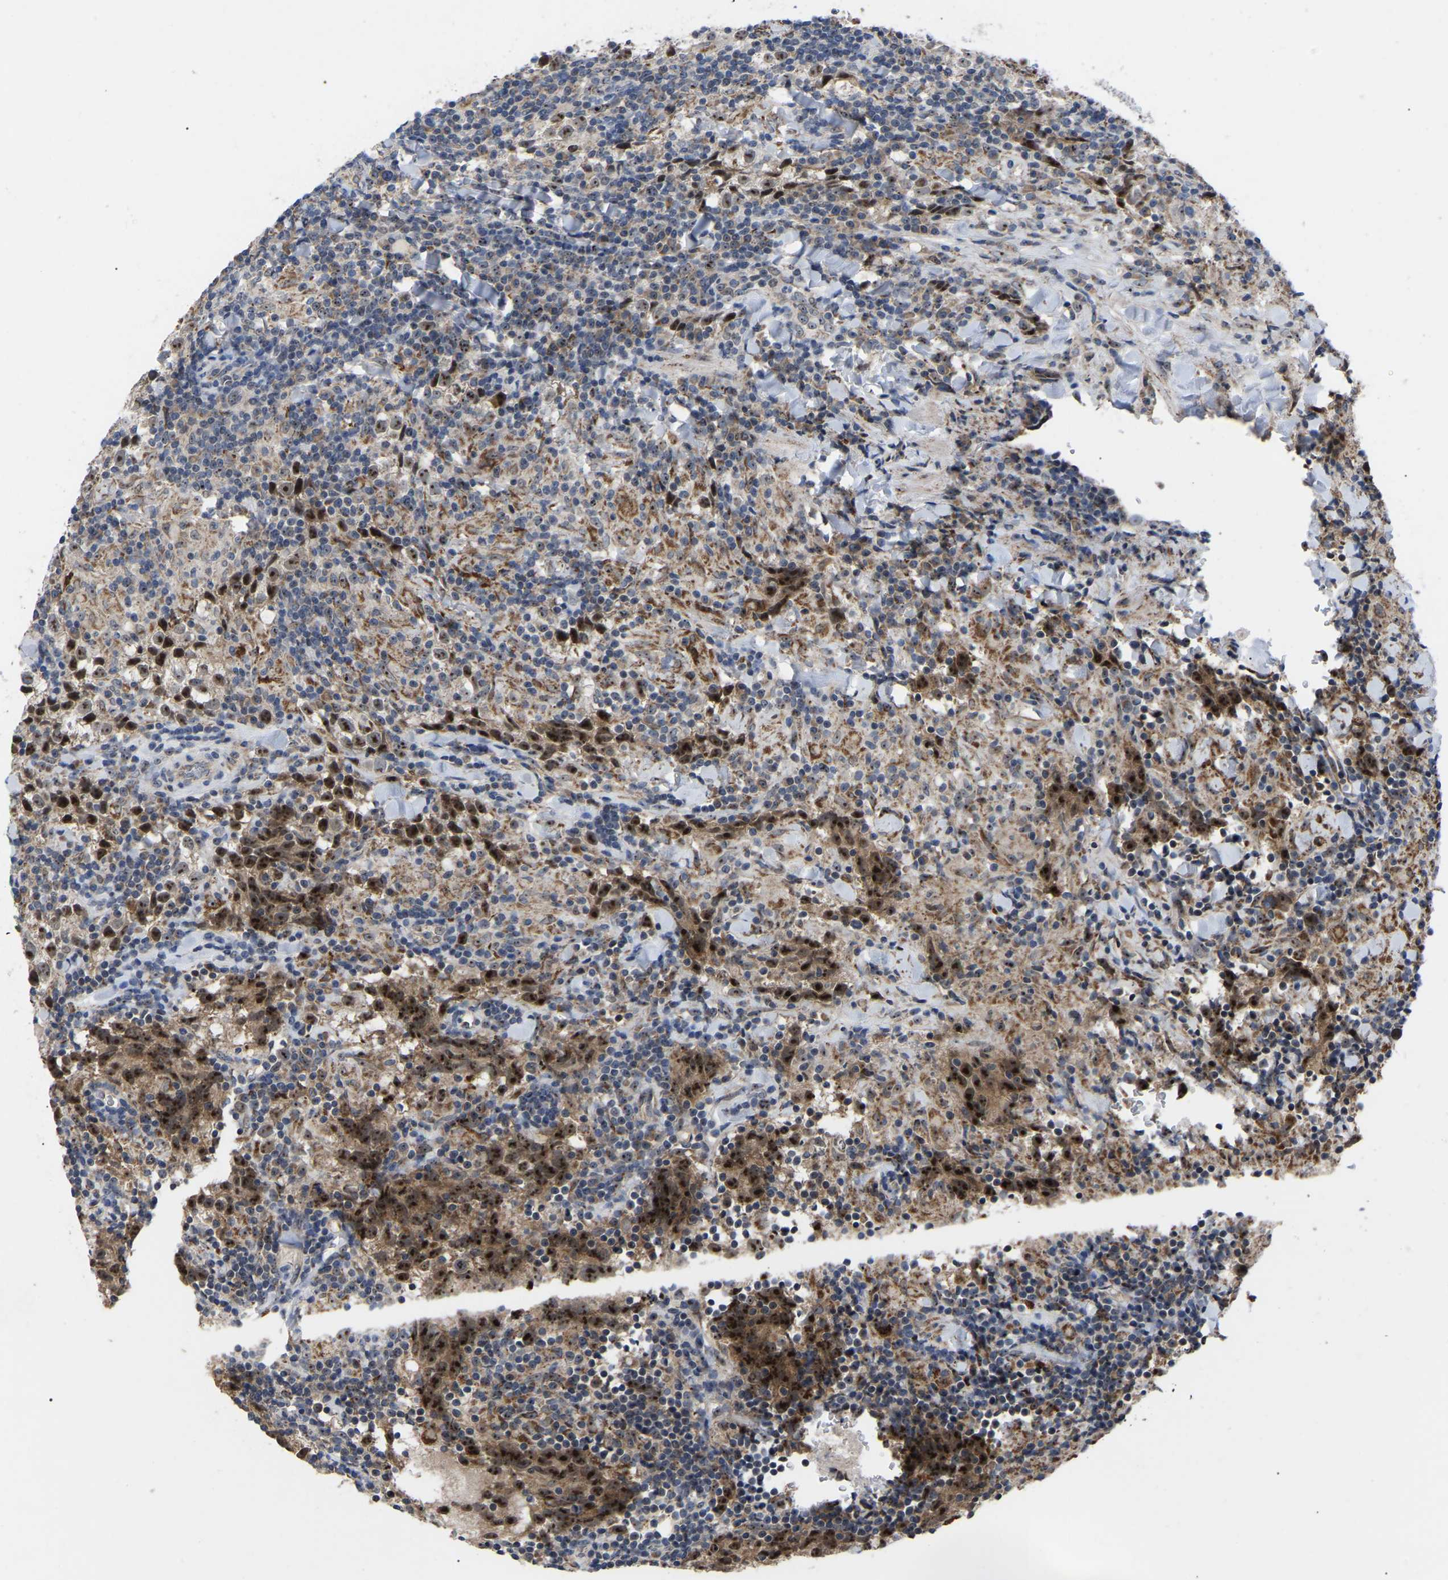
{"staining": {"intensity": "strong", "quantity": ">75%", "location": "cytoplasmic/membranous,nuclear"}, "tissue": "testis cancer", "cell_type": "Tumor cells", "image_type": "cancer", "snomed": [{"axis": "morphology", "description": "Seminoma, NOS"}, {"axis": "morphology", "description": "Carcinoma, Embryonal, NOS"}, {"axis": "topography", "description": "Testis"}], "caption": "Testis cancer (embryonal carcinoma) stained for a protein displays strong cytoplasmic/membranous and nuclear positivity in tumor cells.", "gene": "NOP53", "patient": {"sex": "male", "age": 36}}